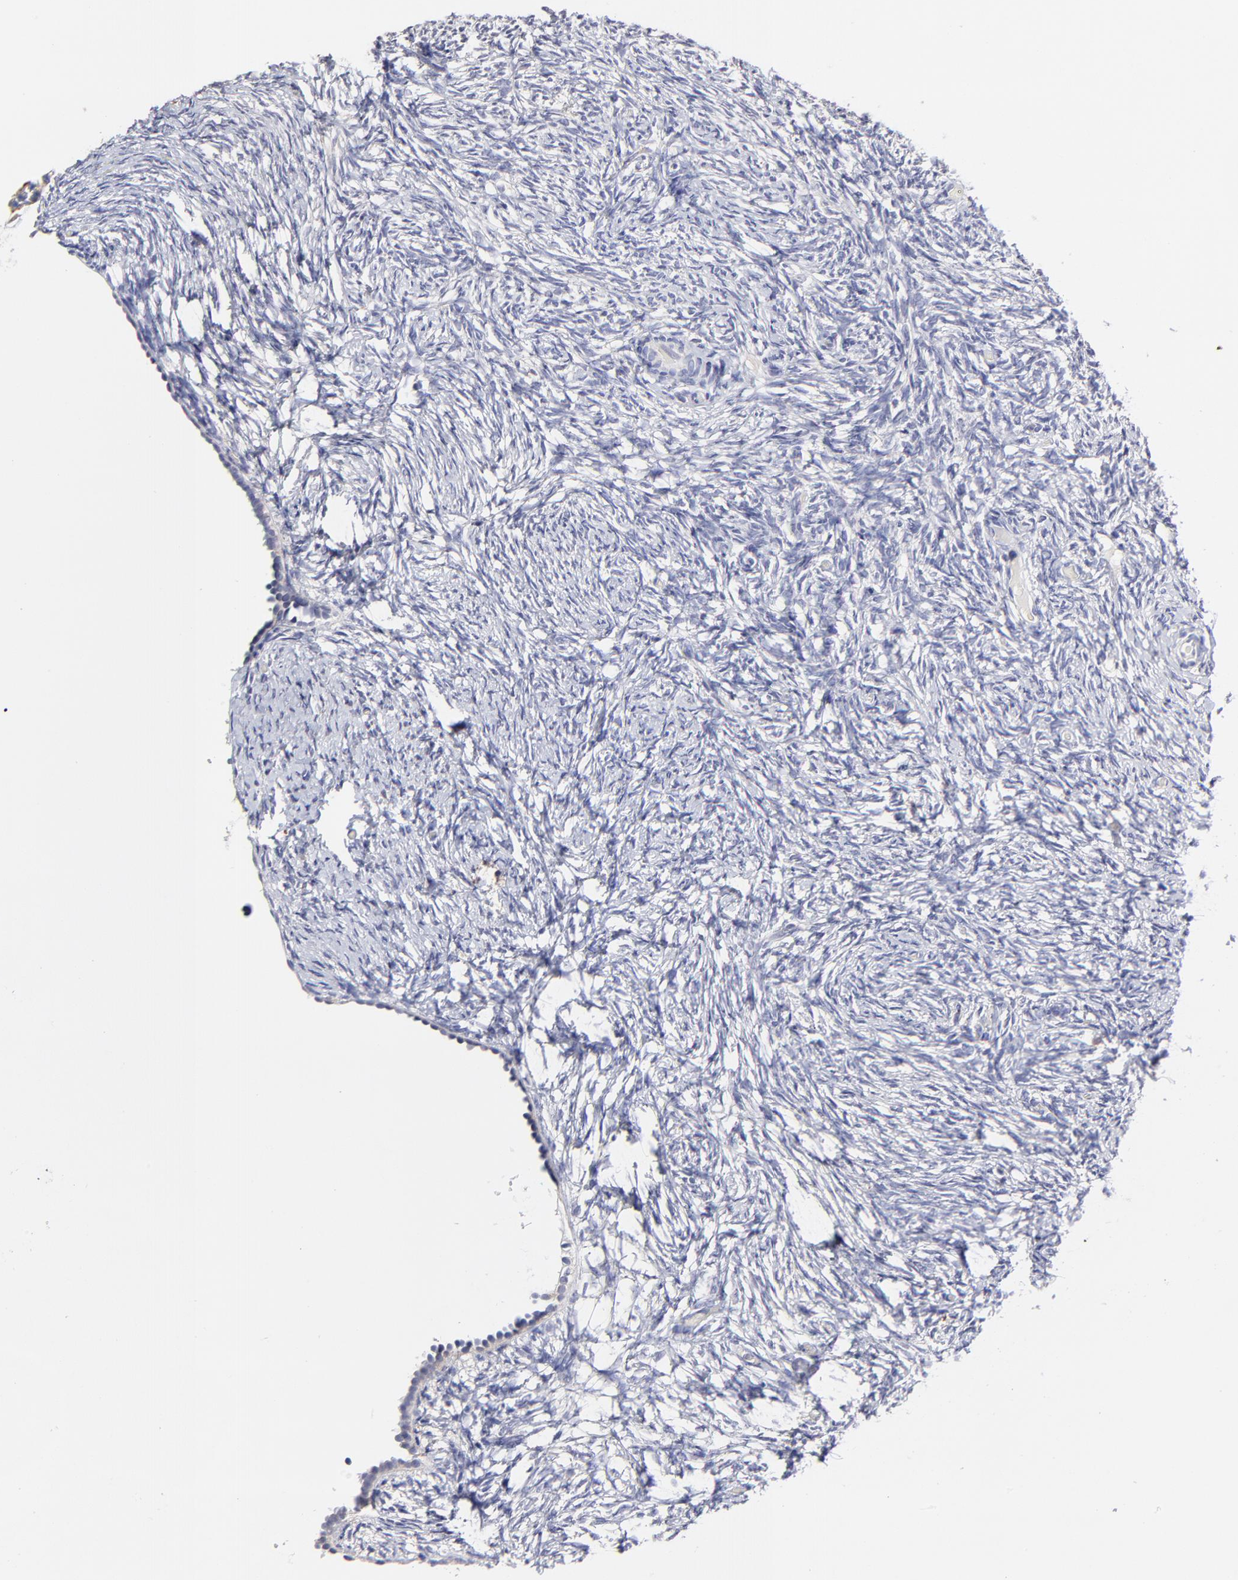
{"staining": {"intensity": "negative", "quantity": "none", "location": "none"}, "tissue": "ovary", "cell_type": "Ovarian stroma cells", "image_type": "normal", "snomed": [{"axis": "morphology", "description": "Normal tissue, NOS"}, {"axis": "topography", "description": "Ovary"}], "caption": "Immunohistochemistry (IHC) image of unremarkable human ovary stained for a protein (brown), which demonstrates no expression in ovarian stroma cells. (DAB (3,3'-diaminobenzidine) IHC, high magnification).", "gene": "GCSAM", "patient": {"sex": "female", "age": 60}}